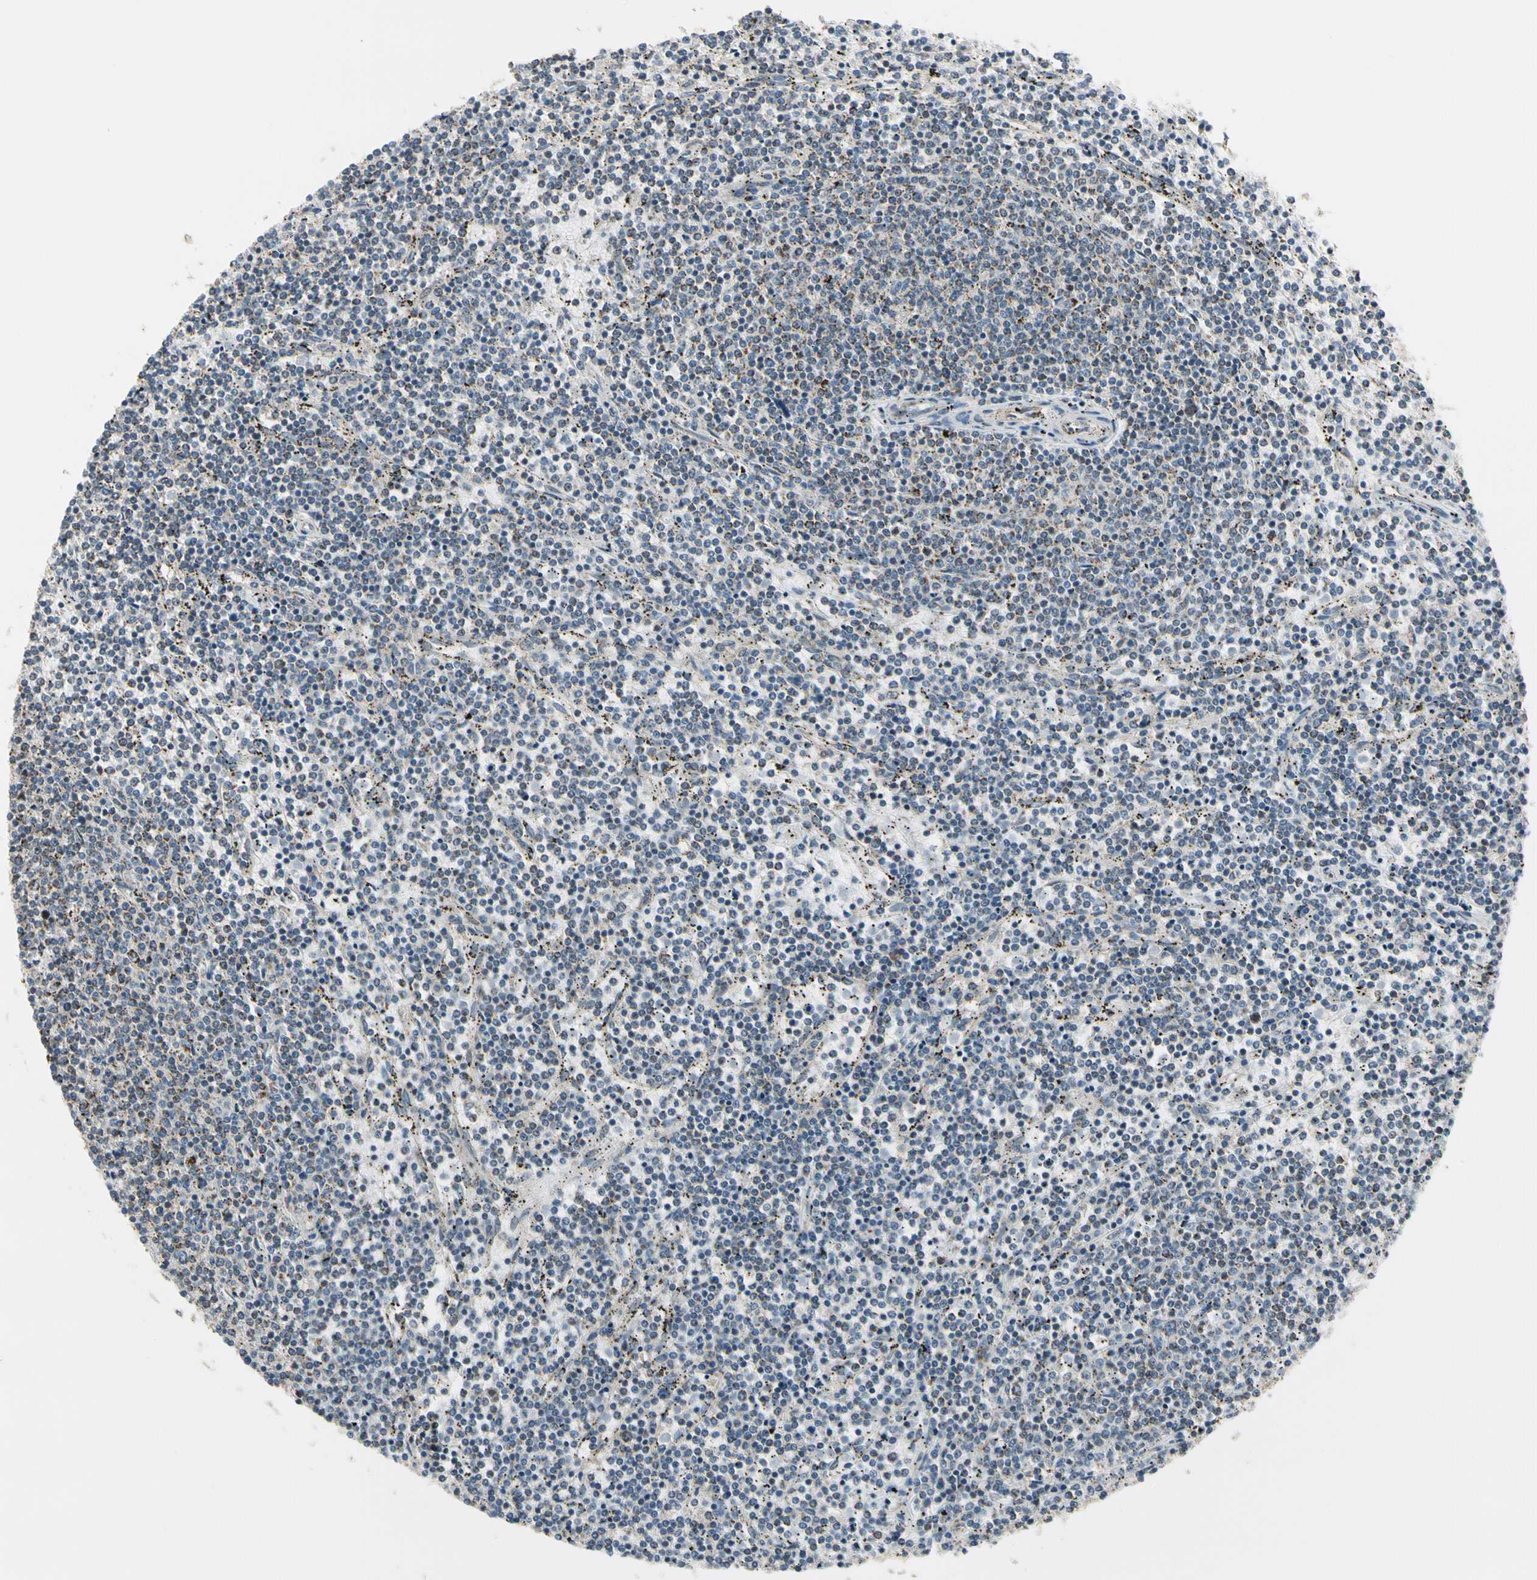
{"staining": {"intensity": "negative", "quantity": "none", "location": "none"}, "tissue": "lymphoma", "cell_type": "Tumor cells", "image_type": "cancer", "snomed": [{"axis": "morphology", "description": "Malignant lymphoma, non-Hodgkin's type, Low grade"}, {"axis": "topography", "description": "Spleen"}], "caption": "IHC micrograph of neoplastic tissue: human lymphoma stained with DAB (3,3'-diaminobenzidine) reveals no significant protein positivity in tumor cells. (DAB immunohistochemistry, high magnification).", "gene": "EPHB3", "patient": {"sex": "female", "age": 50}}